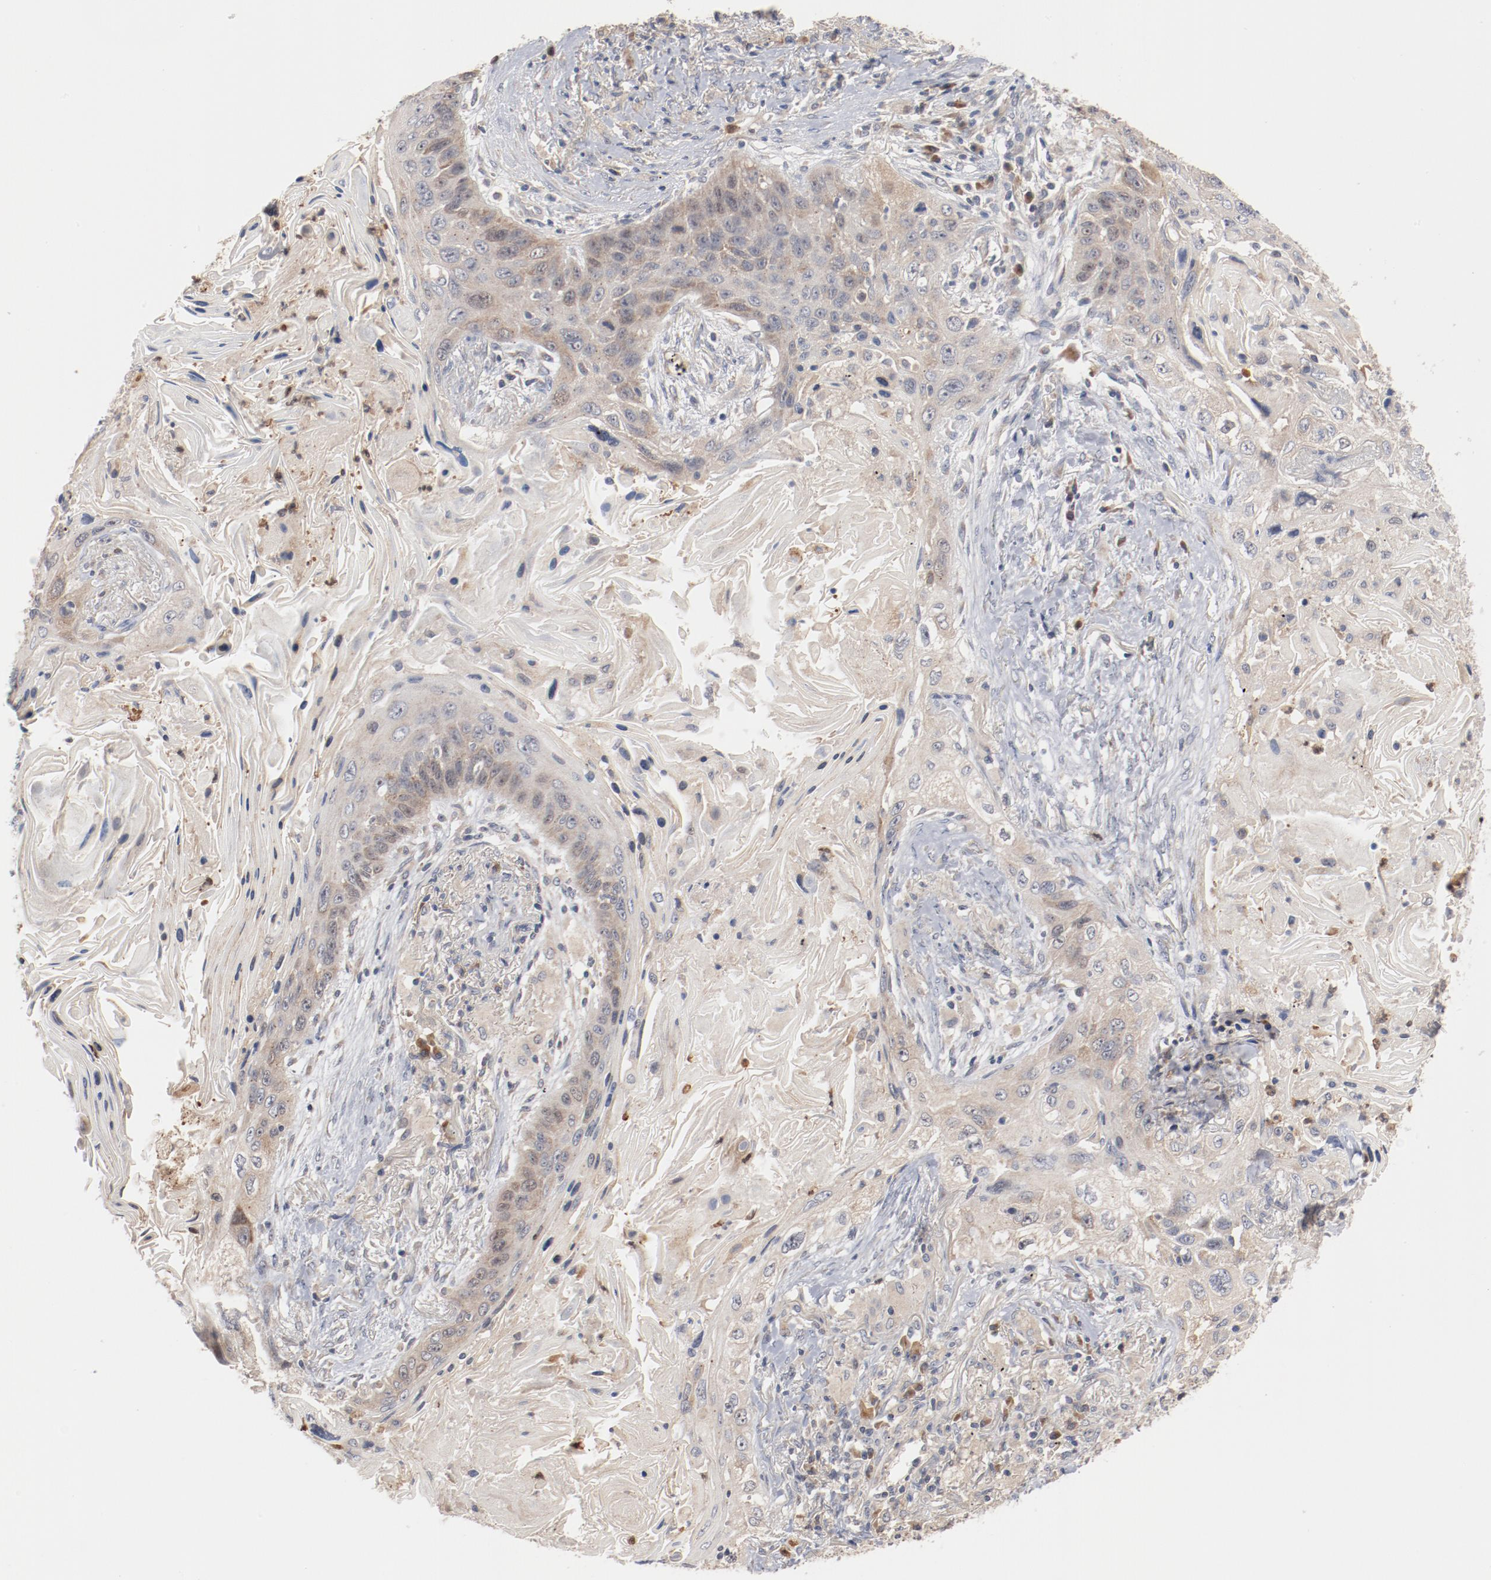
{"staining": {"intensity": "weak", "quantity": ">75%", "location": "cytoplasmic/membranous"}, "tissue": "lung cancer", "cell_type": "Tumor cells", "image_type": "cancer", "snomed": [{"axis": "morphology", "description": "Squamous cell carcinoma, NOS"}, {"axis": "topography", "description": "Lung"}], "caption": "High-power microscopy captured an IHC histopathology image of lung cancer, revealing weak cytoplasmic/membranous expression in approximately >75% of tumor cells.", "gene": "RNASE11", "patient": {"sex": "female", "age": 67}}